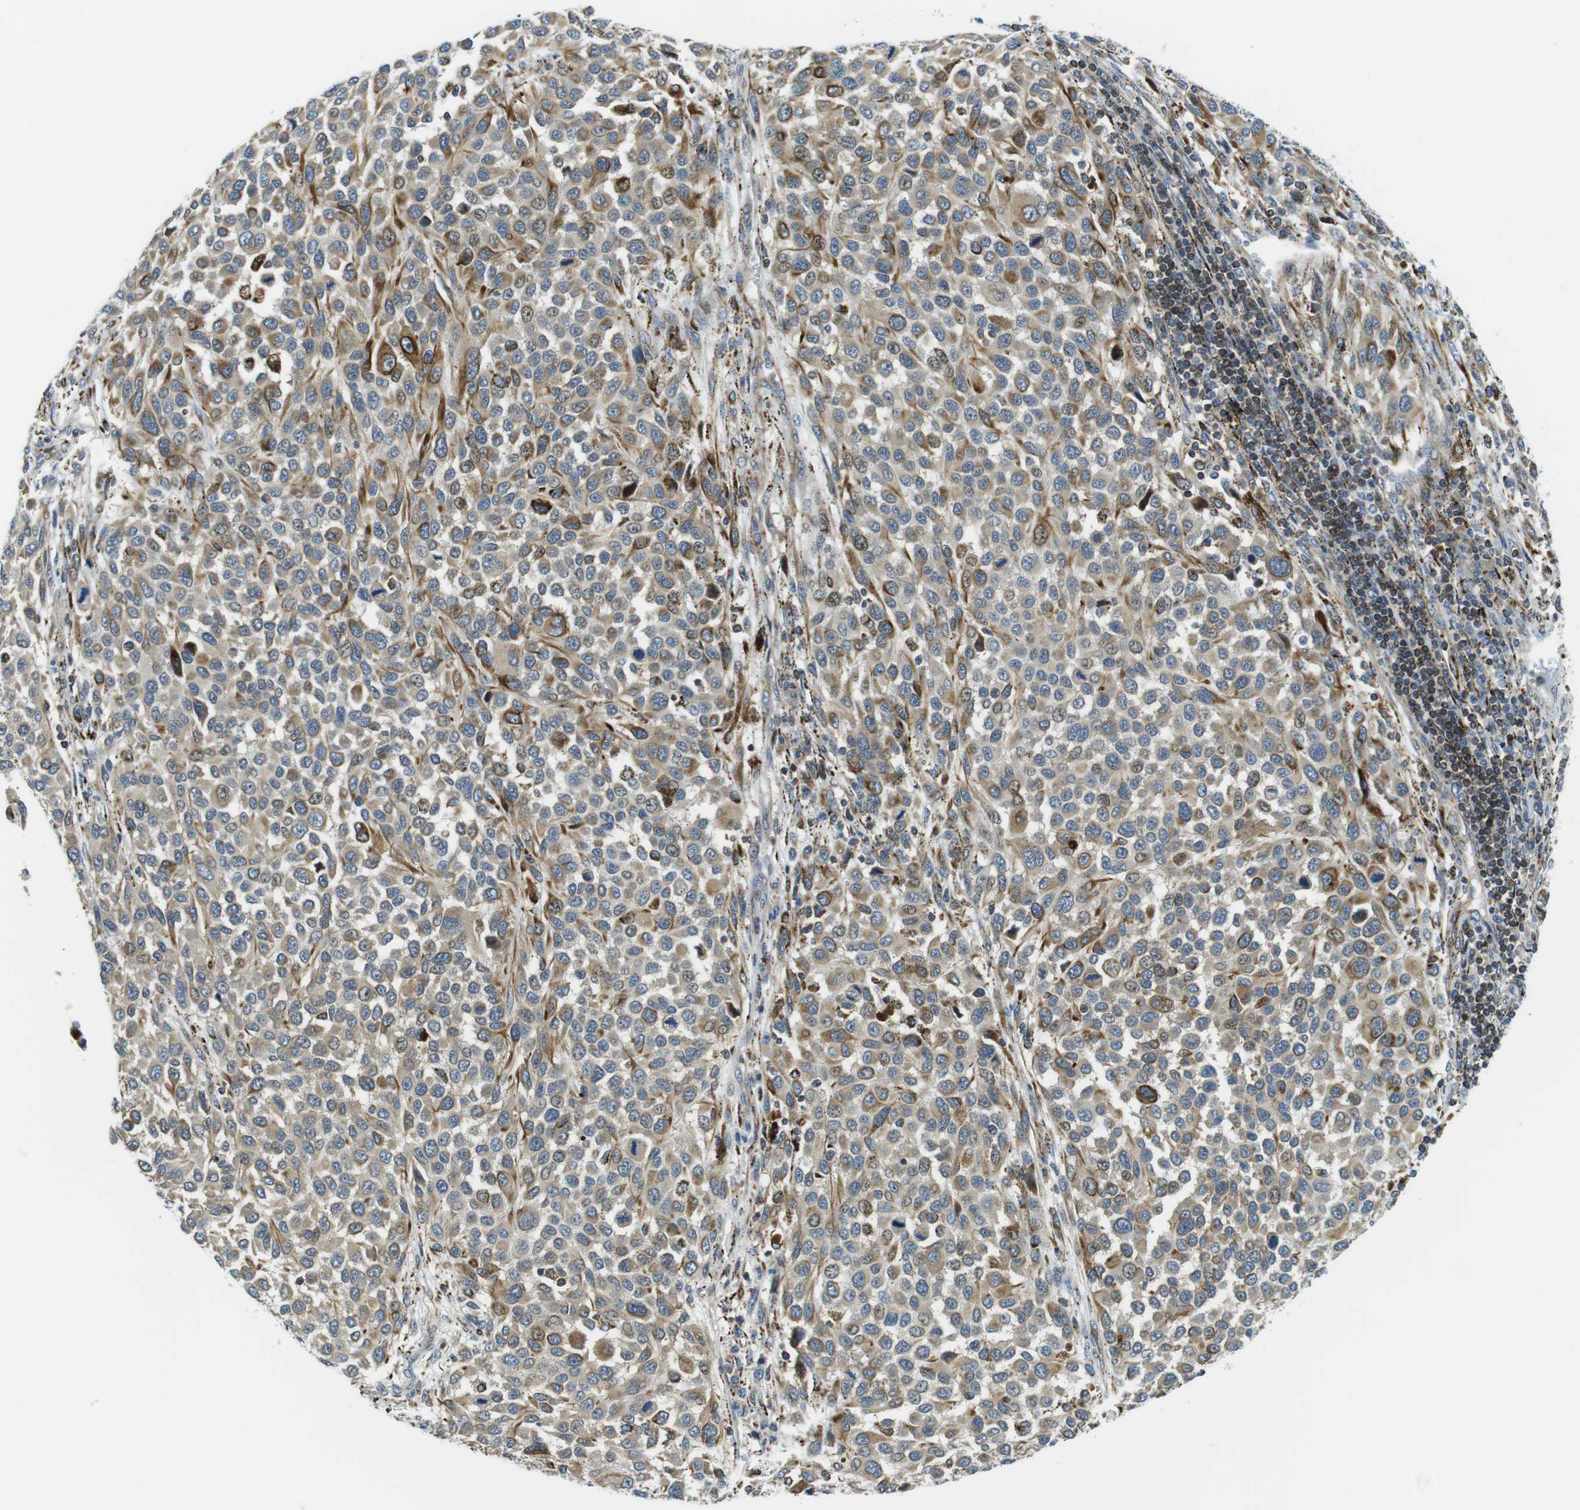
{"staining": {"intensity": "moderate", "quantity": "25%-75%", "location": "cytoplasmic/membranous"}, "tissue": "melanoma", "cell_type": "Tumor cells", "image_type": "cancer", "snomed": [{"axis": "morphology", "description": "Malignant melanoma, Metastatic site"}, {"axis": "topography", "description": "Lymph node"}], "caption": "Melanoma stained with immunohistochemistry exhibits moderate cytoplasmic/membranous expression in about 25%-75% of tumor cells. (Stains: DAB in brown, nuclei in blue, Microscopy: brightfield microscopy at high magnification).", "gene": "KCNE3", "patient": {"sex": "male", "age": 61}}